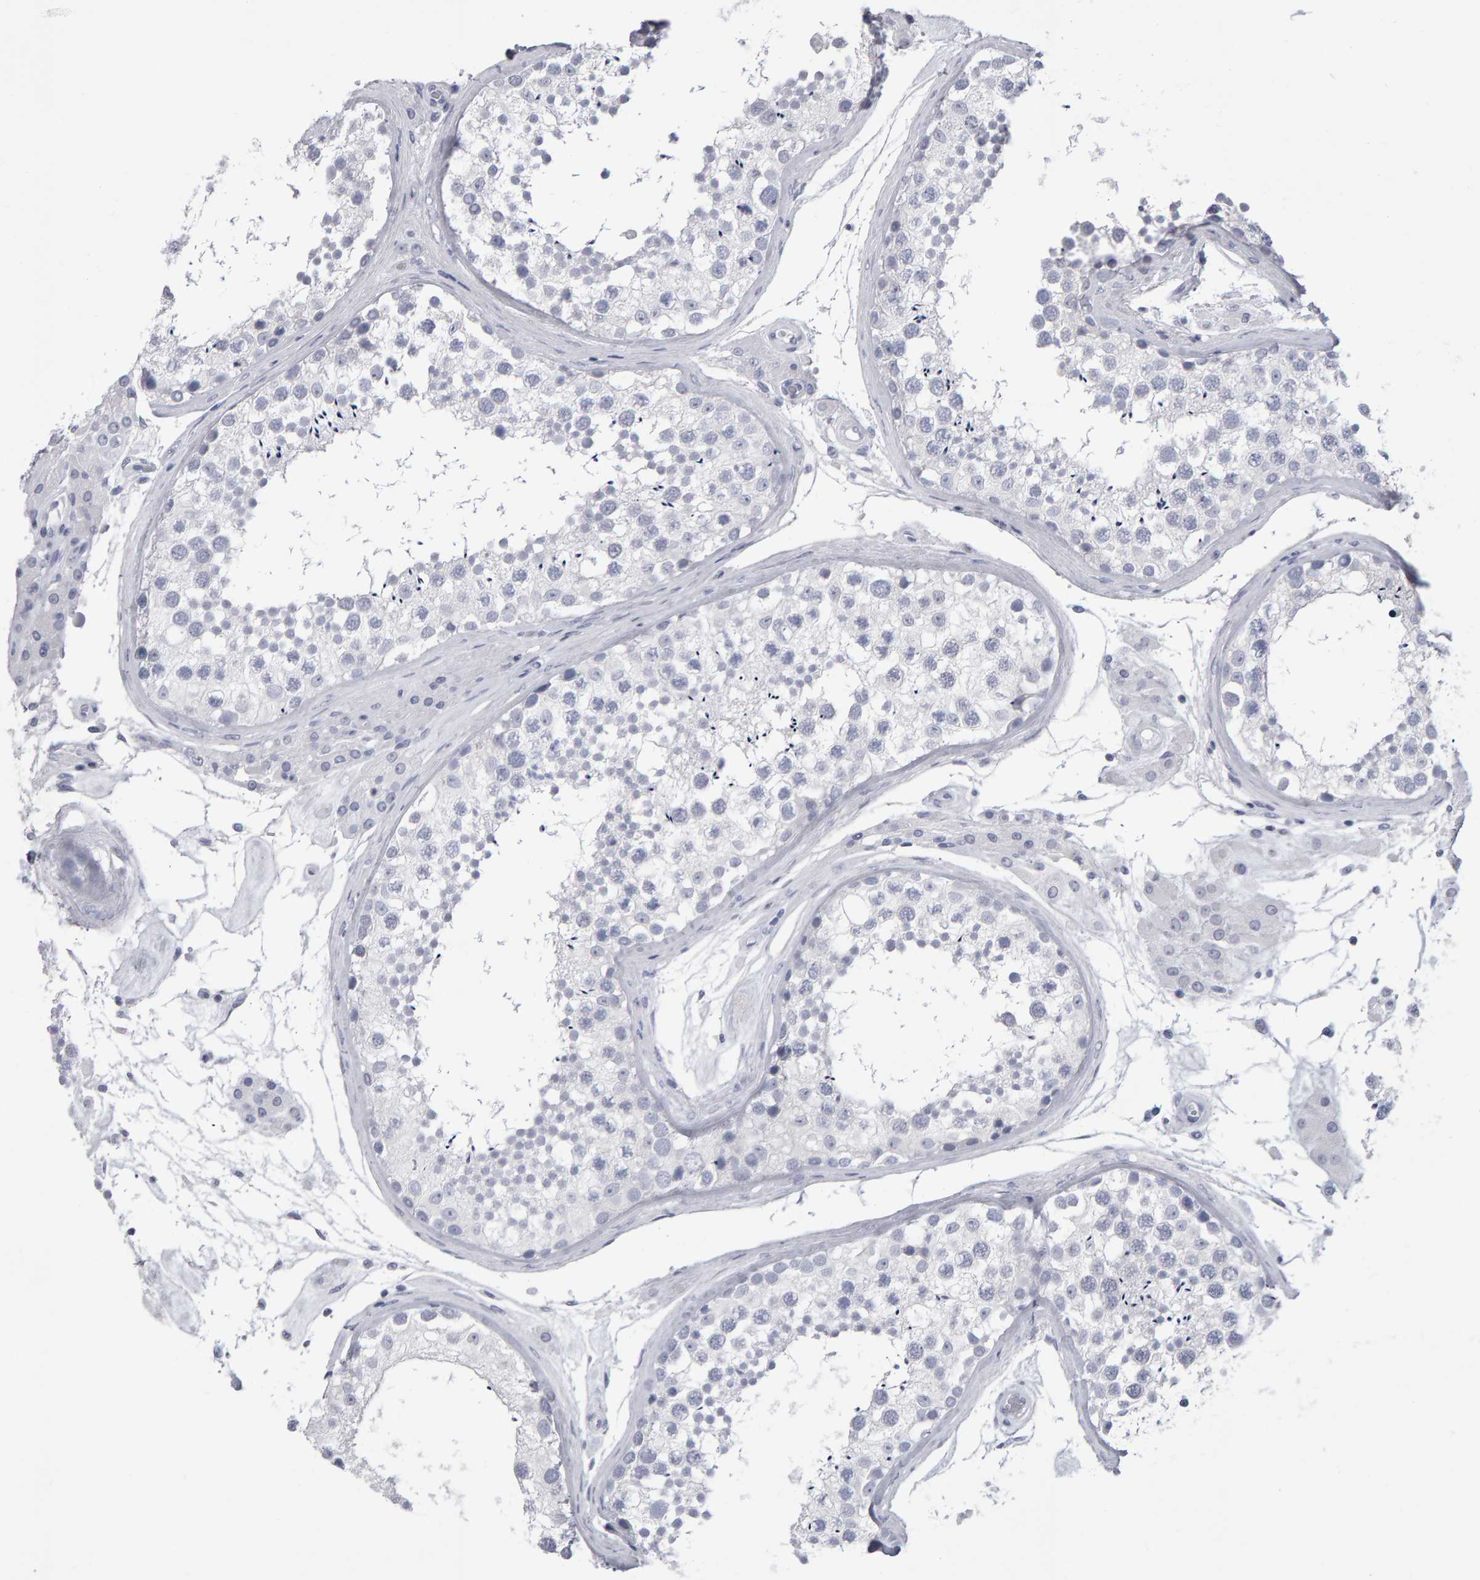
{"staining": {"intensity": "negative", "quantity": "none", "location": "none"}, "tissue": "testis", "cell_type": "Cells in seminiferous ducts", "image_type": "normal", "snomed": [{"axis": "morphology", "description": "Normal tissue, NOS"}, {"axis": "topography", "description": "Testis"}], "caption": "A histopathology image of human testis is negative for staining in cells in seminiferous ducts. (DAB (3,3'-diaminobenzidine) immunohistochemistry (IHC) visualized using brightfield microscopy, high magnification).", "gene": "NCDN", "patient": {"sex": "male", "age": 46}}